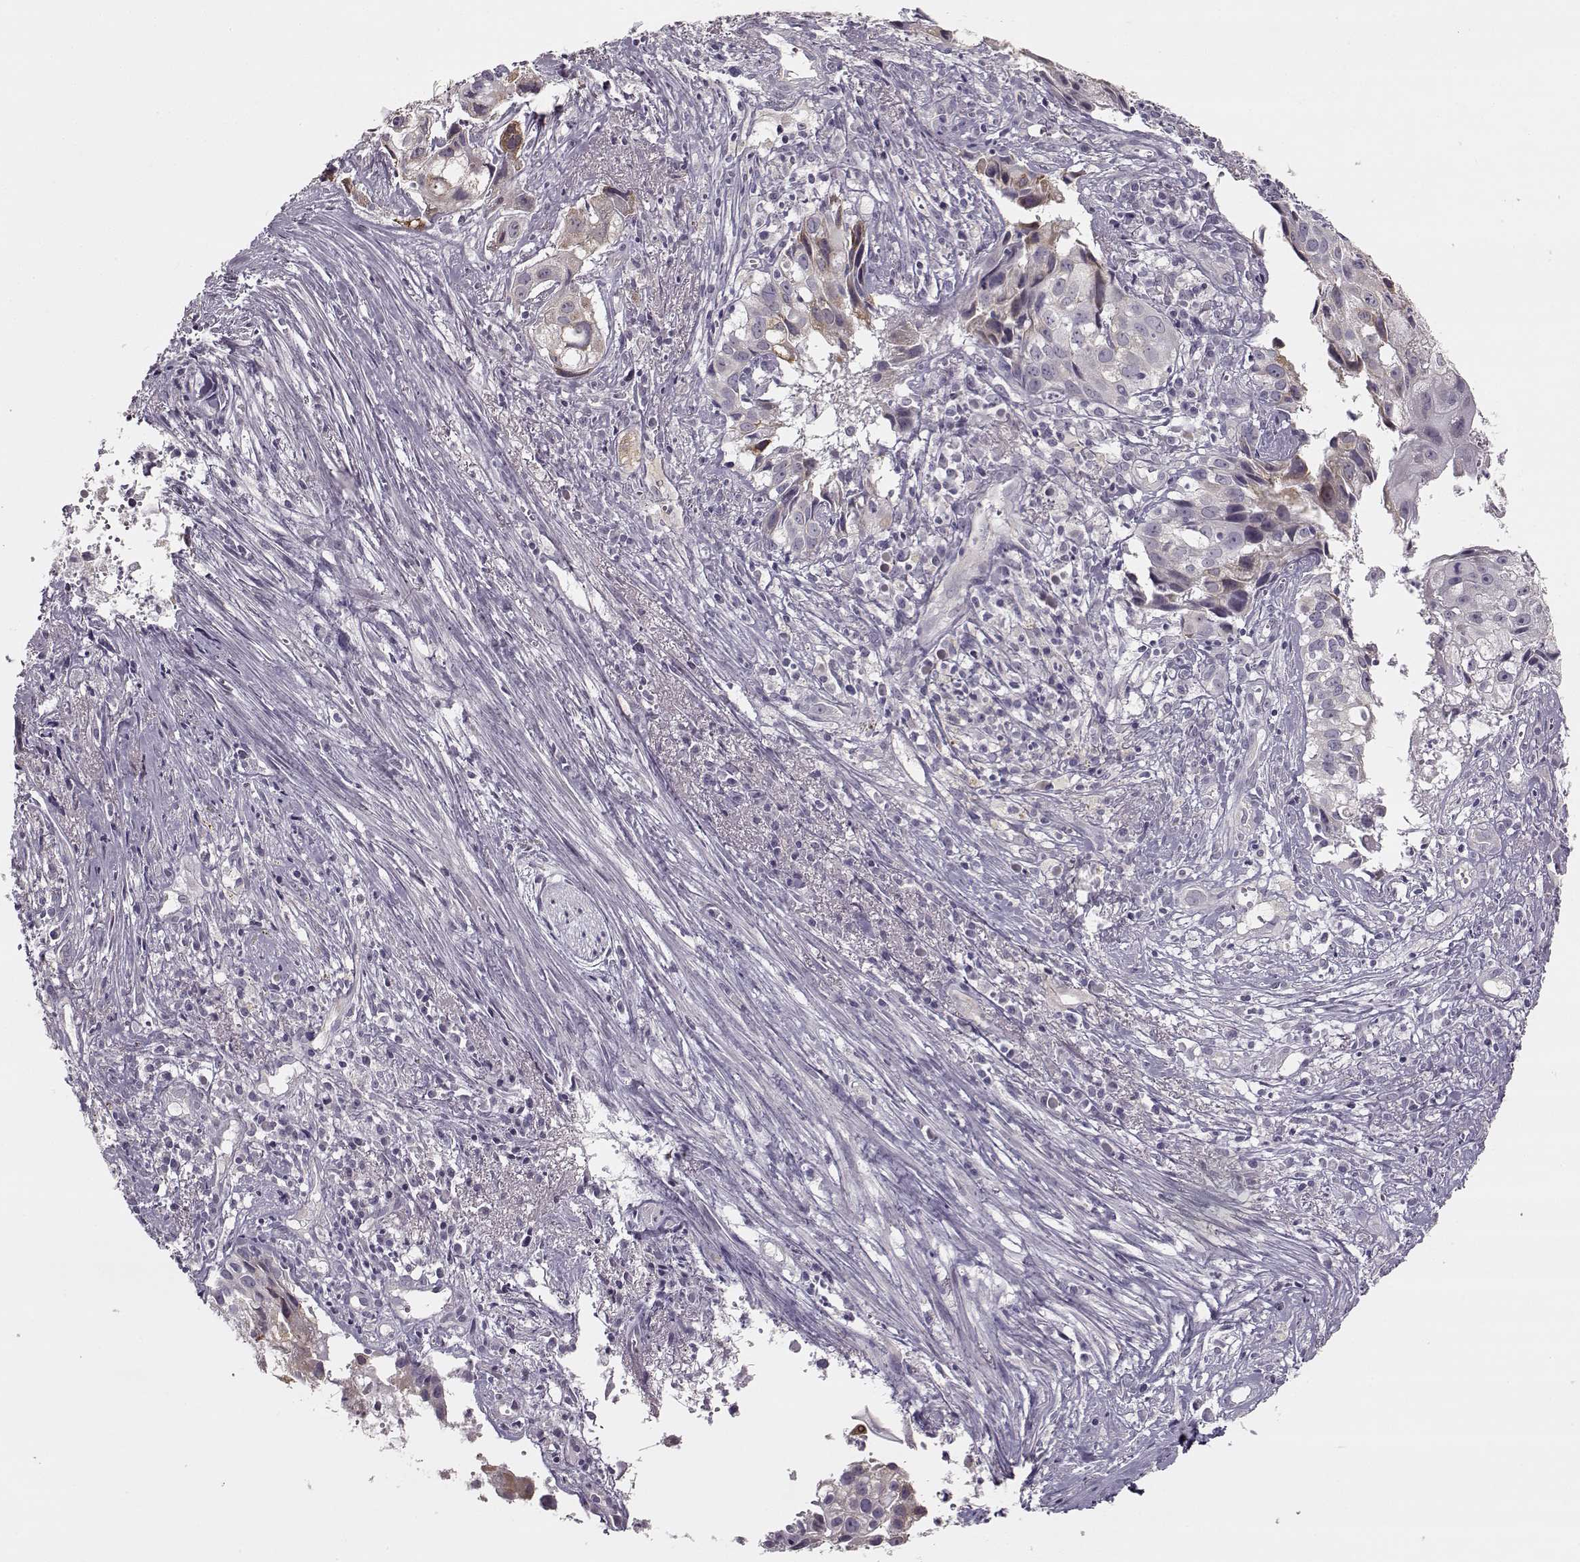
{"staining": {"intensity": "weak", "quantity": "<25%", "location": "cytoplasmic/membranous"}, "tissue": "cervical cancer", "cell_type": "Tumor cells", "image_type": "cancer", "snomed": [{"axis": "morphology", "description": "Squamous cell carcinoma, NOS"}, {"axis": "topography", "description": "Cervix"}], "caption": "This is a image of immunohistochemistry staining of squamous cell carcinoma (cervical), which shows no expression in tumor cells.", "gene": "MAP6D1", "patient": {"sex": "female", "age": 53}}